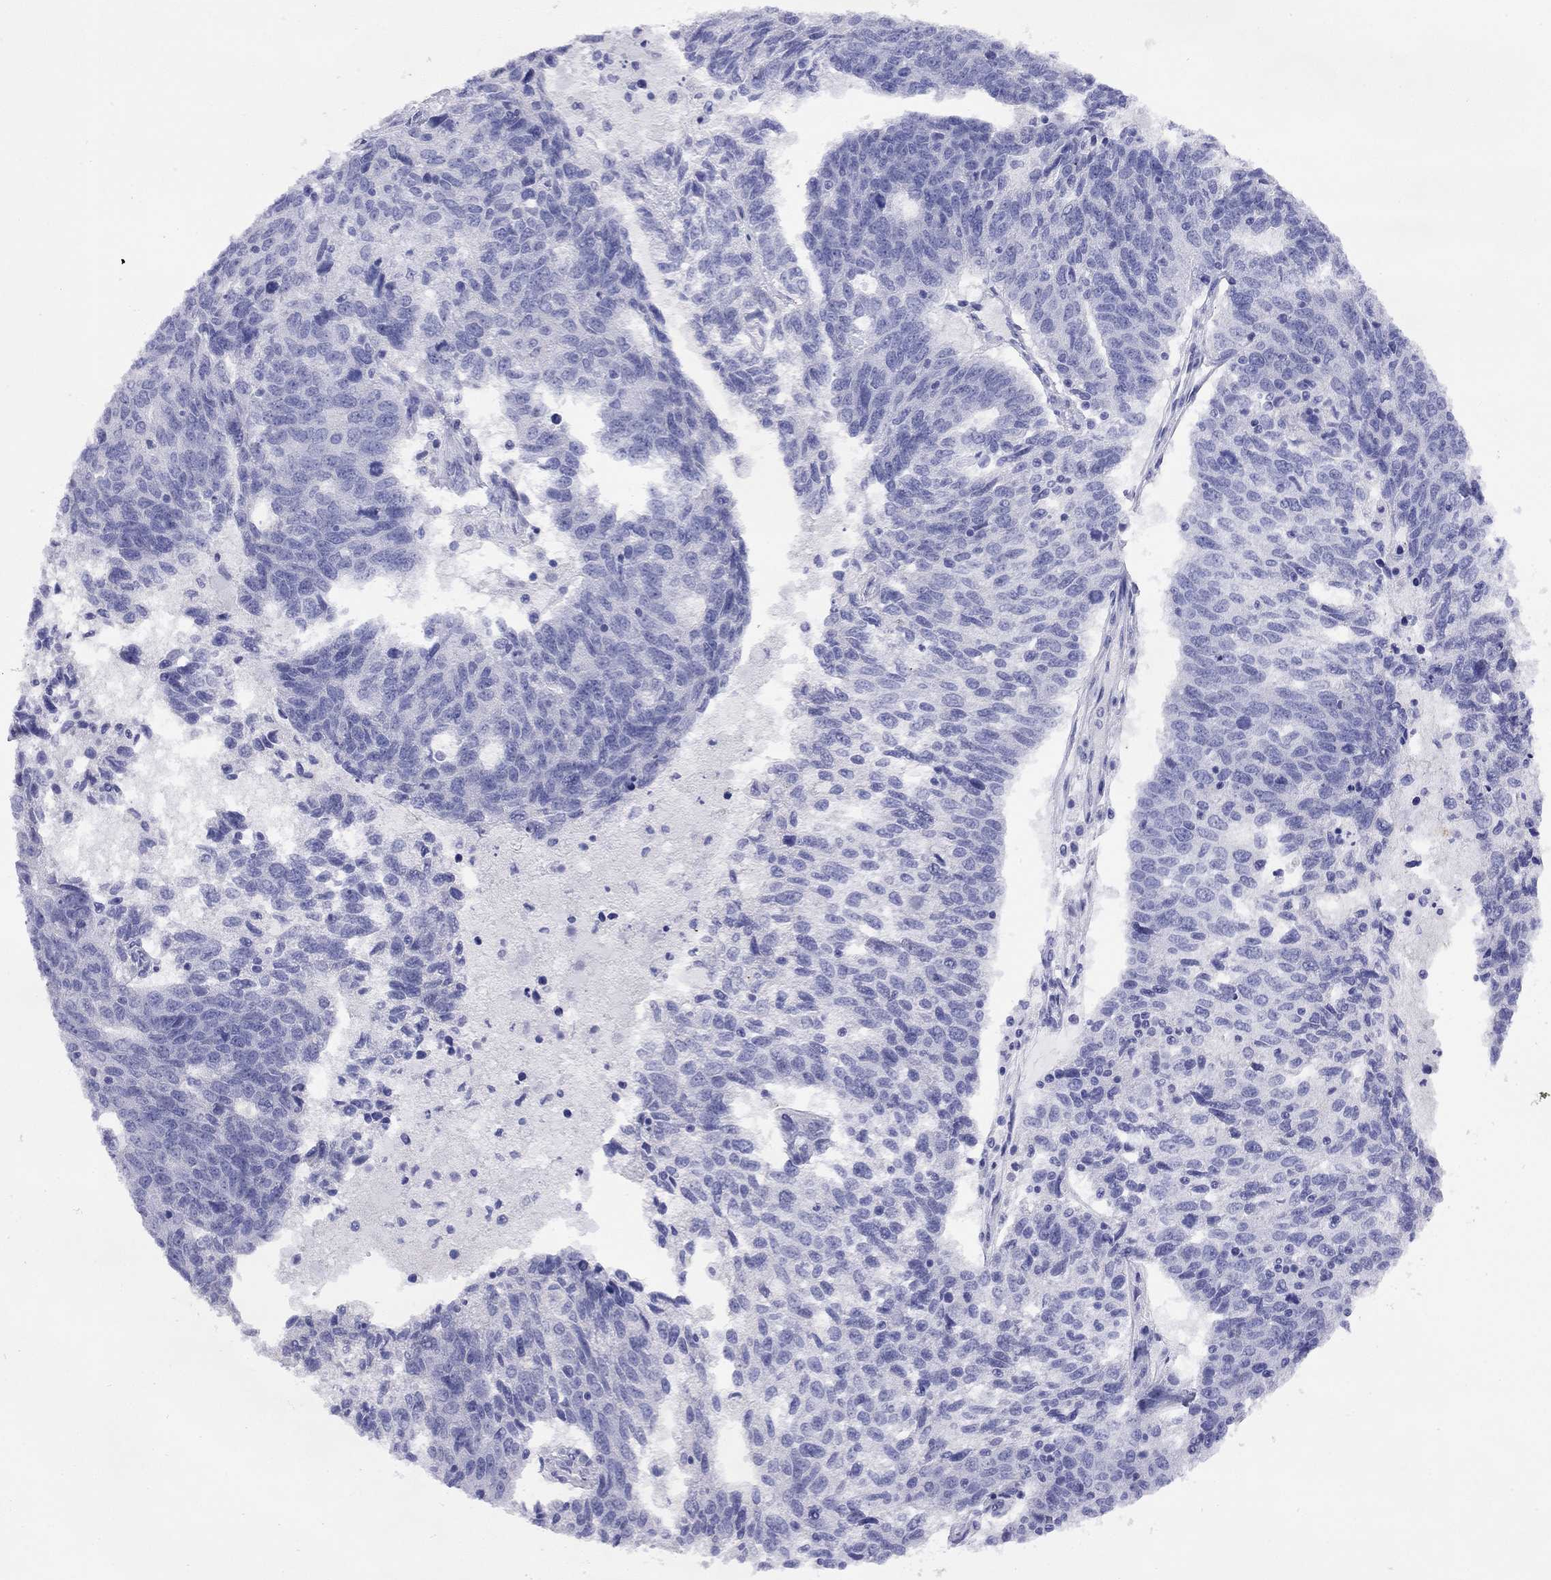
{"staining": {"intensity": "negative", "quantity": "none", "location": "none"}, "tissue": "ovarian cancer", "cell_type": "Tumor cells", "image_type": "cancer", "snomed": [{"axis": "morphology", "description": "Cystadenocarcinoma, serous, NOS"}, {"axis": "topography", "description": "Ovary"}], "caption": "Immunohistochemistry (IHC) of serous cystadenocarcinoma (ovarian) exhibits no staining in tumor cells.", "gene": "FIGLA", "patient": {"sex": "female", "age": 71}}